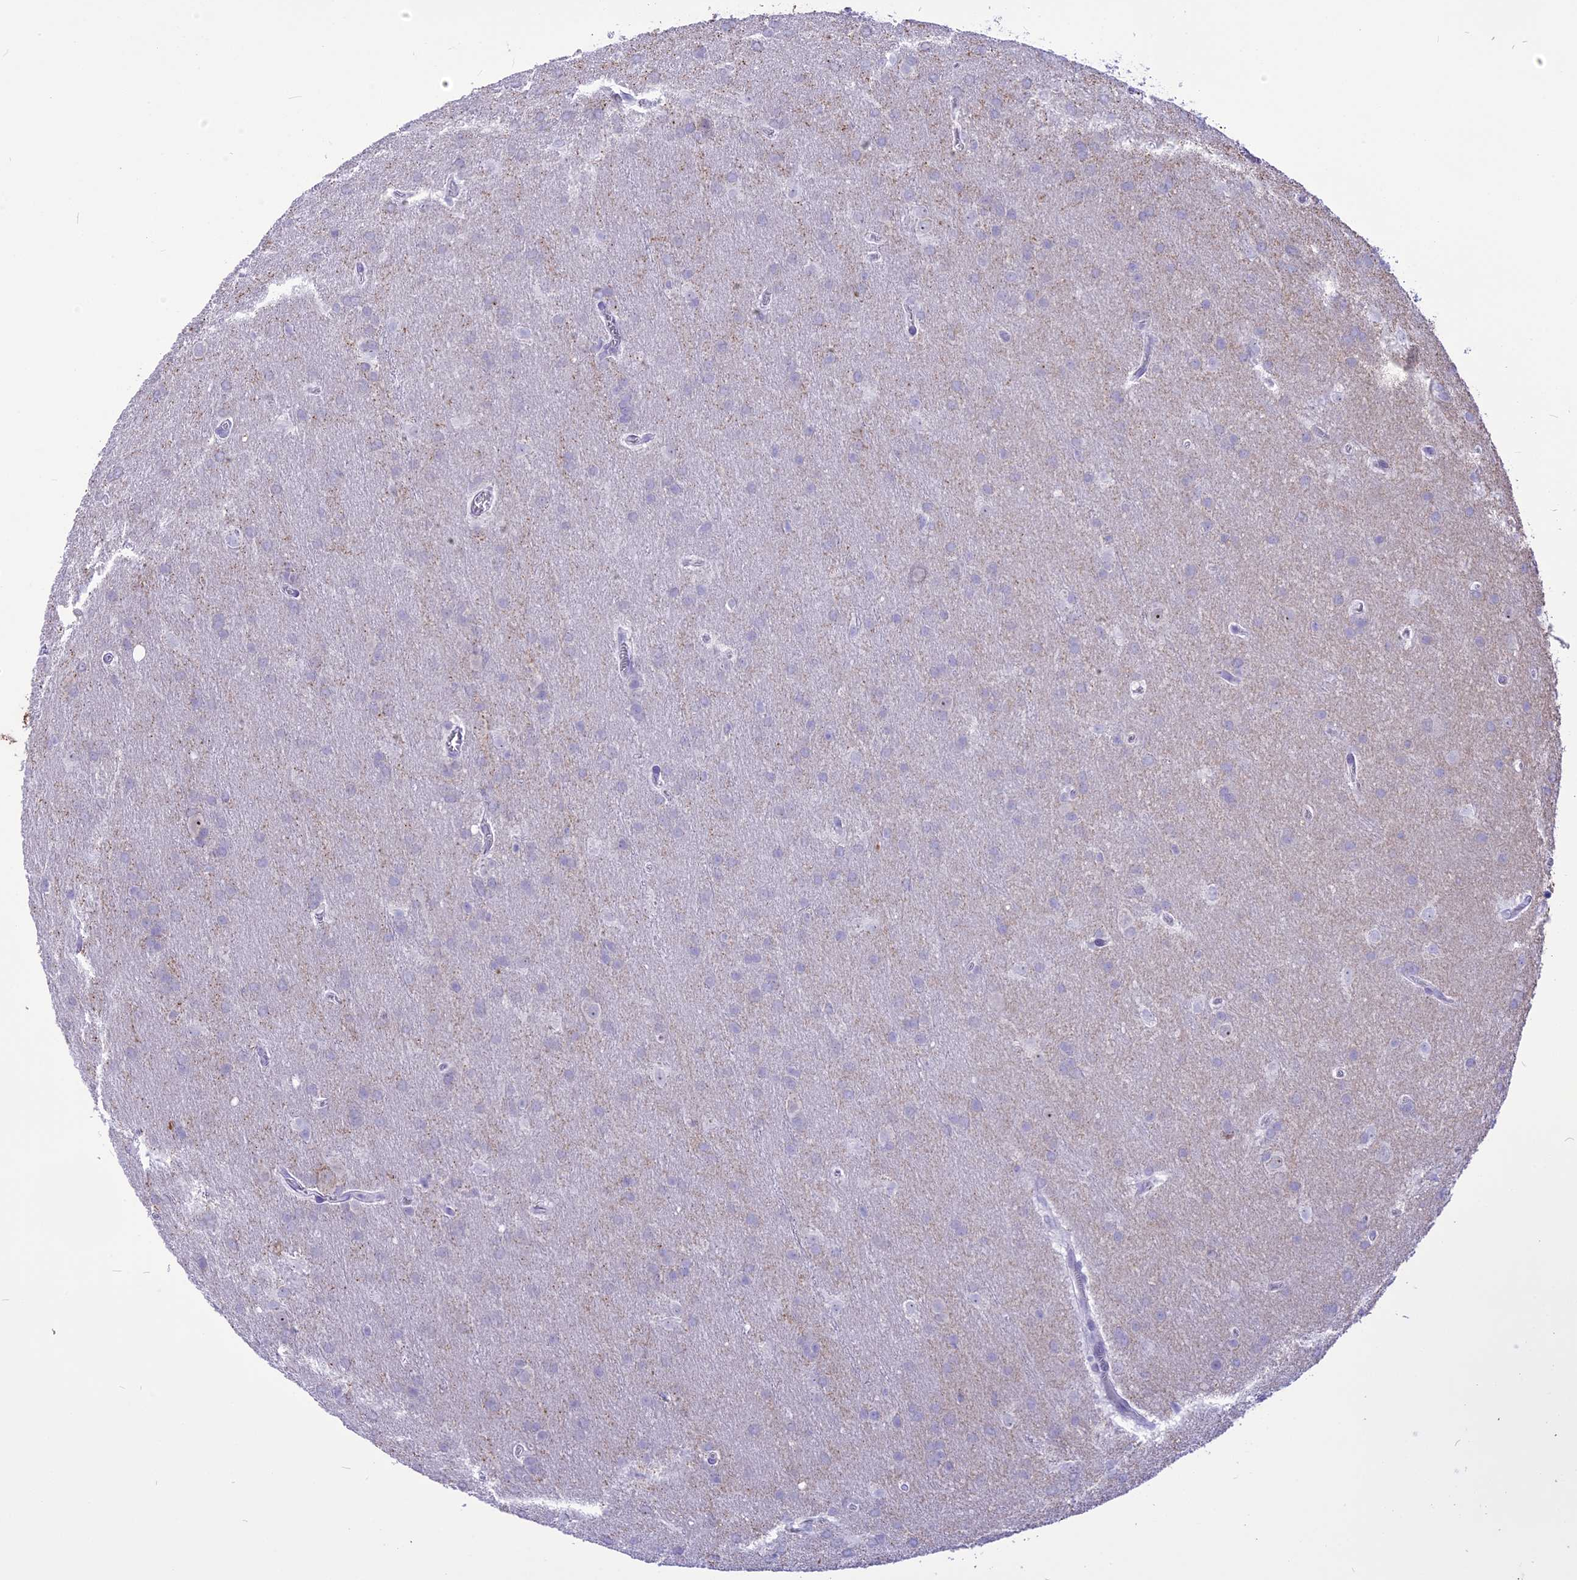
{"staining": {"intensity": "negative", "quantity": "none", "location": "none"}, "tissue": "glioma", "cell_type": "Tumor cells", "image_type": "cancer", "snomed": [{"axis": "morphology", "description": "Glioma, malignant, Low grade"}, {"axis": "topography", "description": "Brain"}], "caption": "Immunohistochemistry histopathology image of neoplastic tissue: malignant low-grade glioma stained with DAB demonstrates no significant protein expression in tumor cells.", "gene": "CMSS1", "patient": {"sex": "female", "age": 32}}